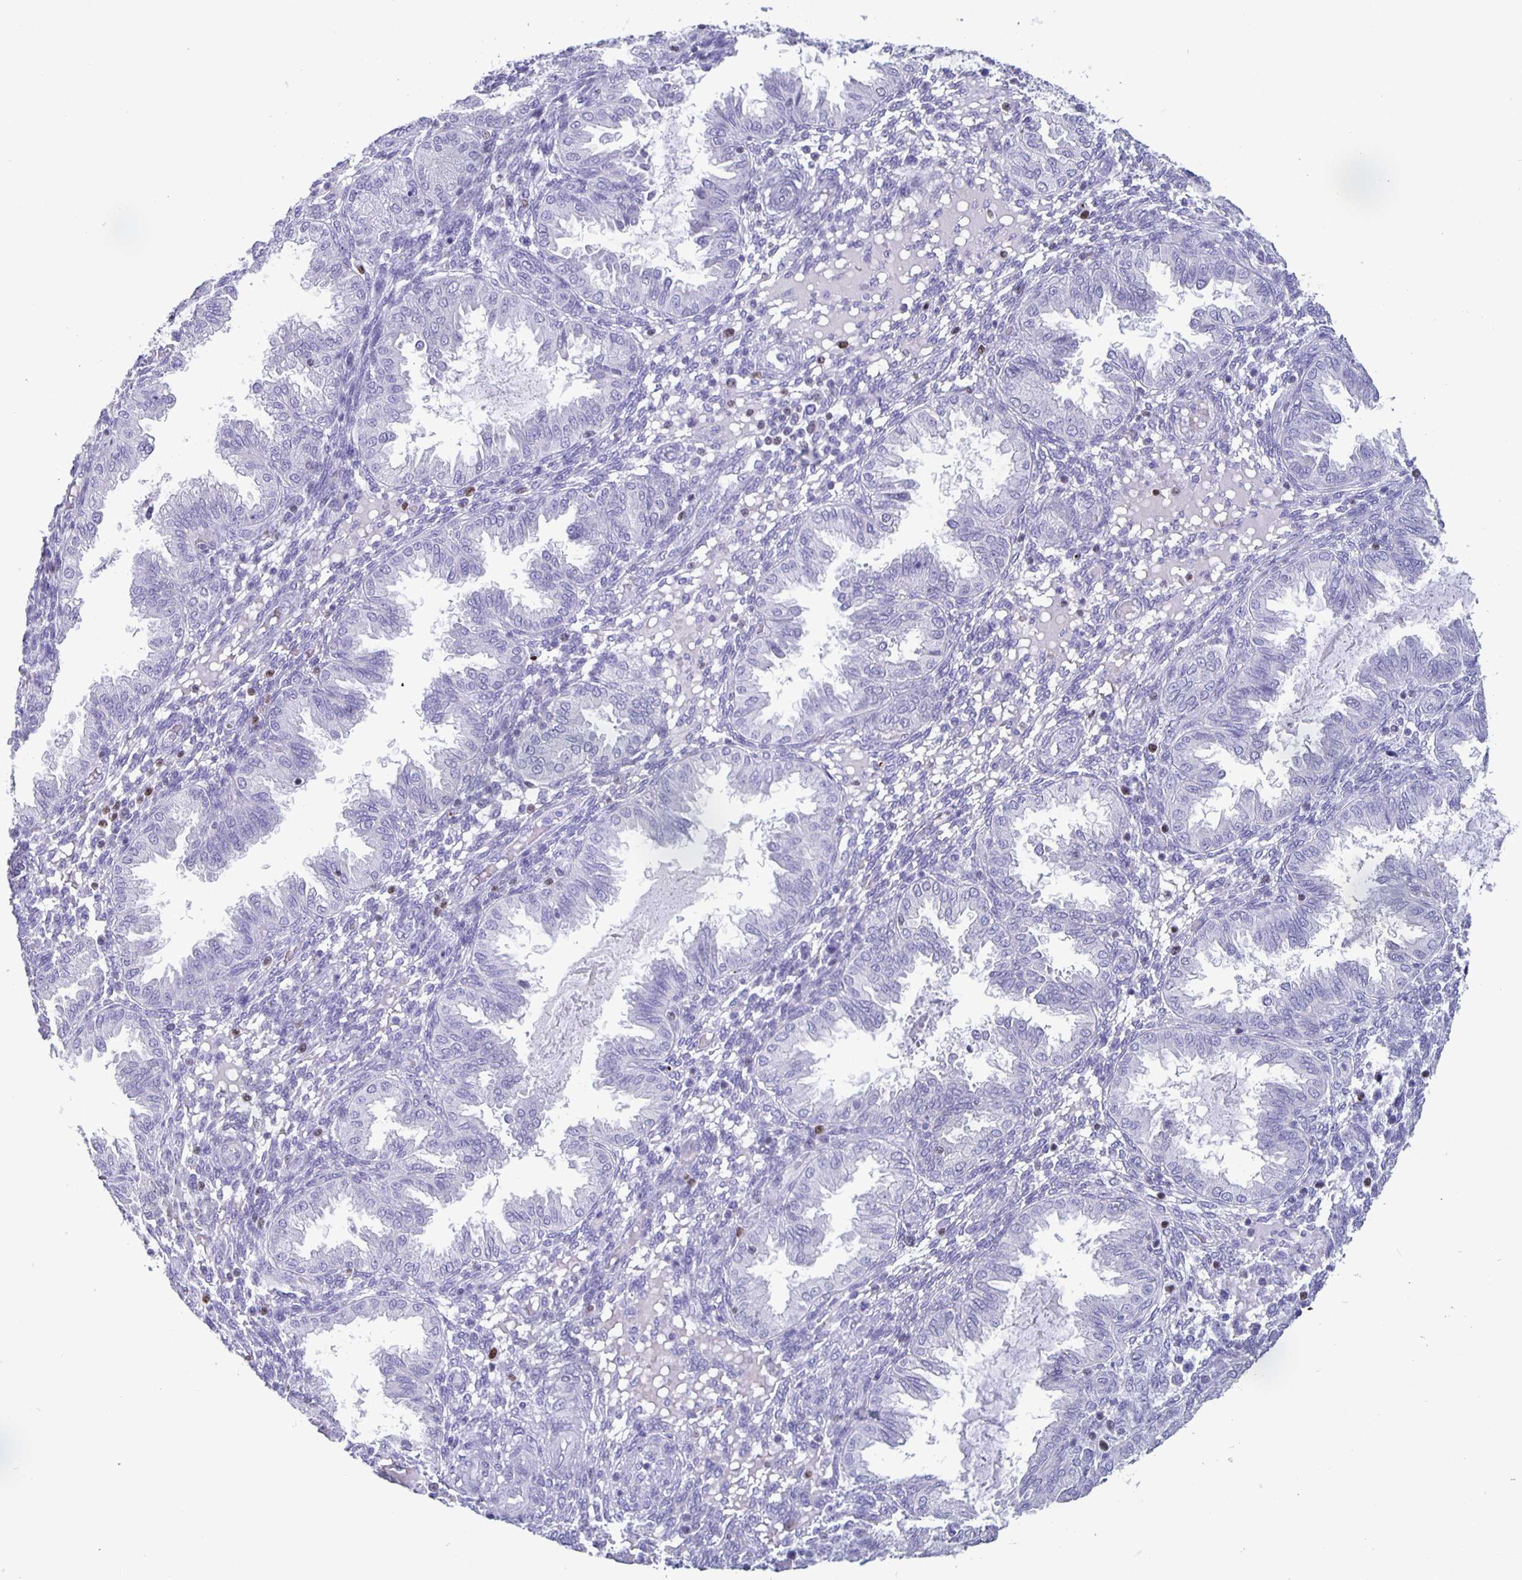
{"staining": {"intensity": "negative", "quantity": "none", "location": "none"}, "tissue": "endometrium", "cell_type": "Cells in endometrial stroma", "image_type": "normal", "snomed": [{"axis": "morphology", "description": "Normal tissue, NOS"}, {"axis": "topography", "description": "Endometrium"}], "caption": "The photomicrograph shows no staining of cells in endometrial stroma in unremarkable endometrium. Brightfield microscopy of immunohistochemistry stained with DAB (brown) and hematoxylin (blue), captured at high magnification.", "gene": "SATB2", "patient": {"sex": "female", "age": 33}}